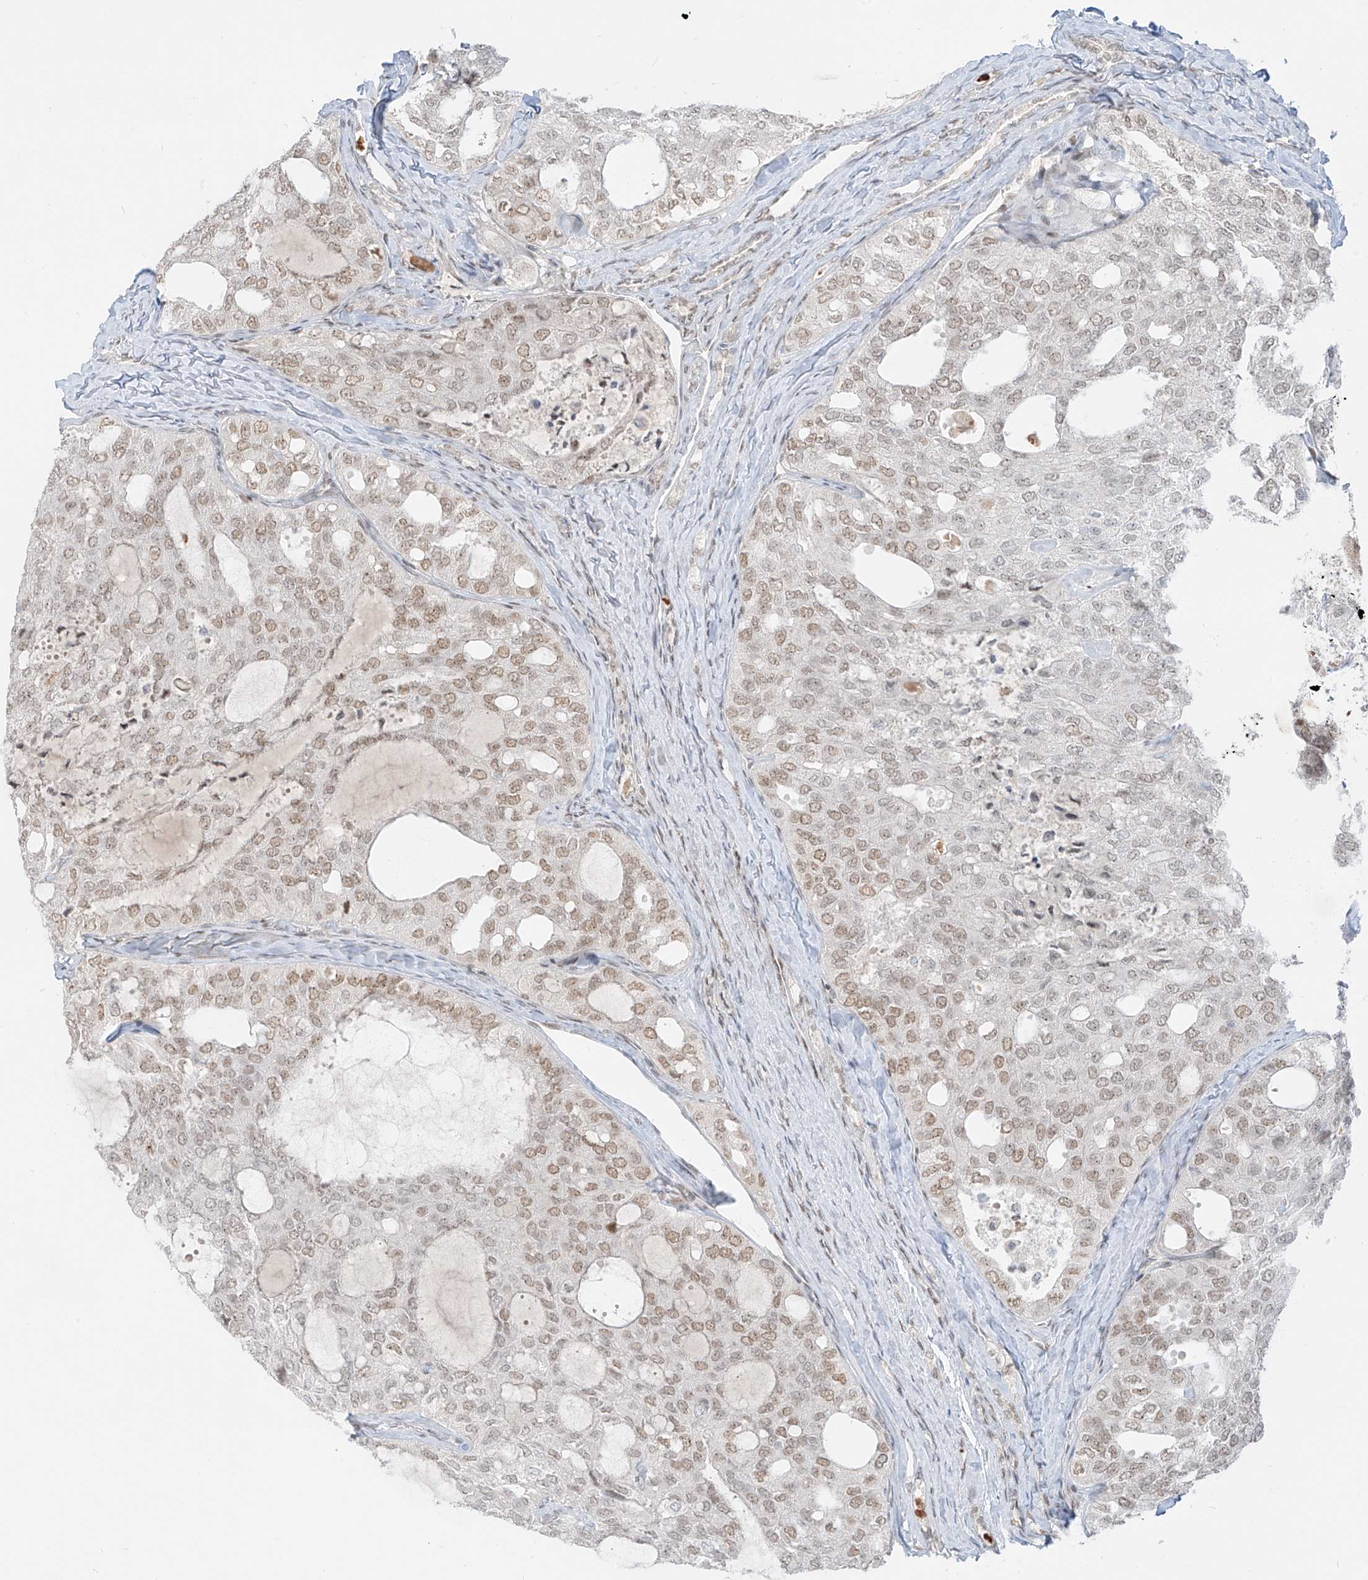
{"staining": {"intensity": "moderate", "quantity": "25%-75%", "location": "nuclear"}, "tissue": "thyroid cancer", "cell_type": "Tumor cells", "image_type": "cancer", "snomed": [{"axis": "morphology", "description": "Follicular adenoma carcinoma, NOS"}, {"axis": "topography", "description": "Thyroid gland"}], "caption": "Protein expression analysis of human thyroid cancer (follicular adenoma carcinoma) reveals moderate nuclear positivity in about 25%-75% of tumor cells.", "gene": "ZNF774", "patient": {"sex": "male", "age": 75}}